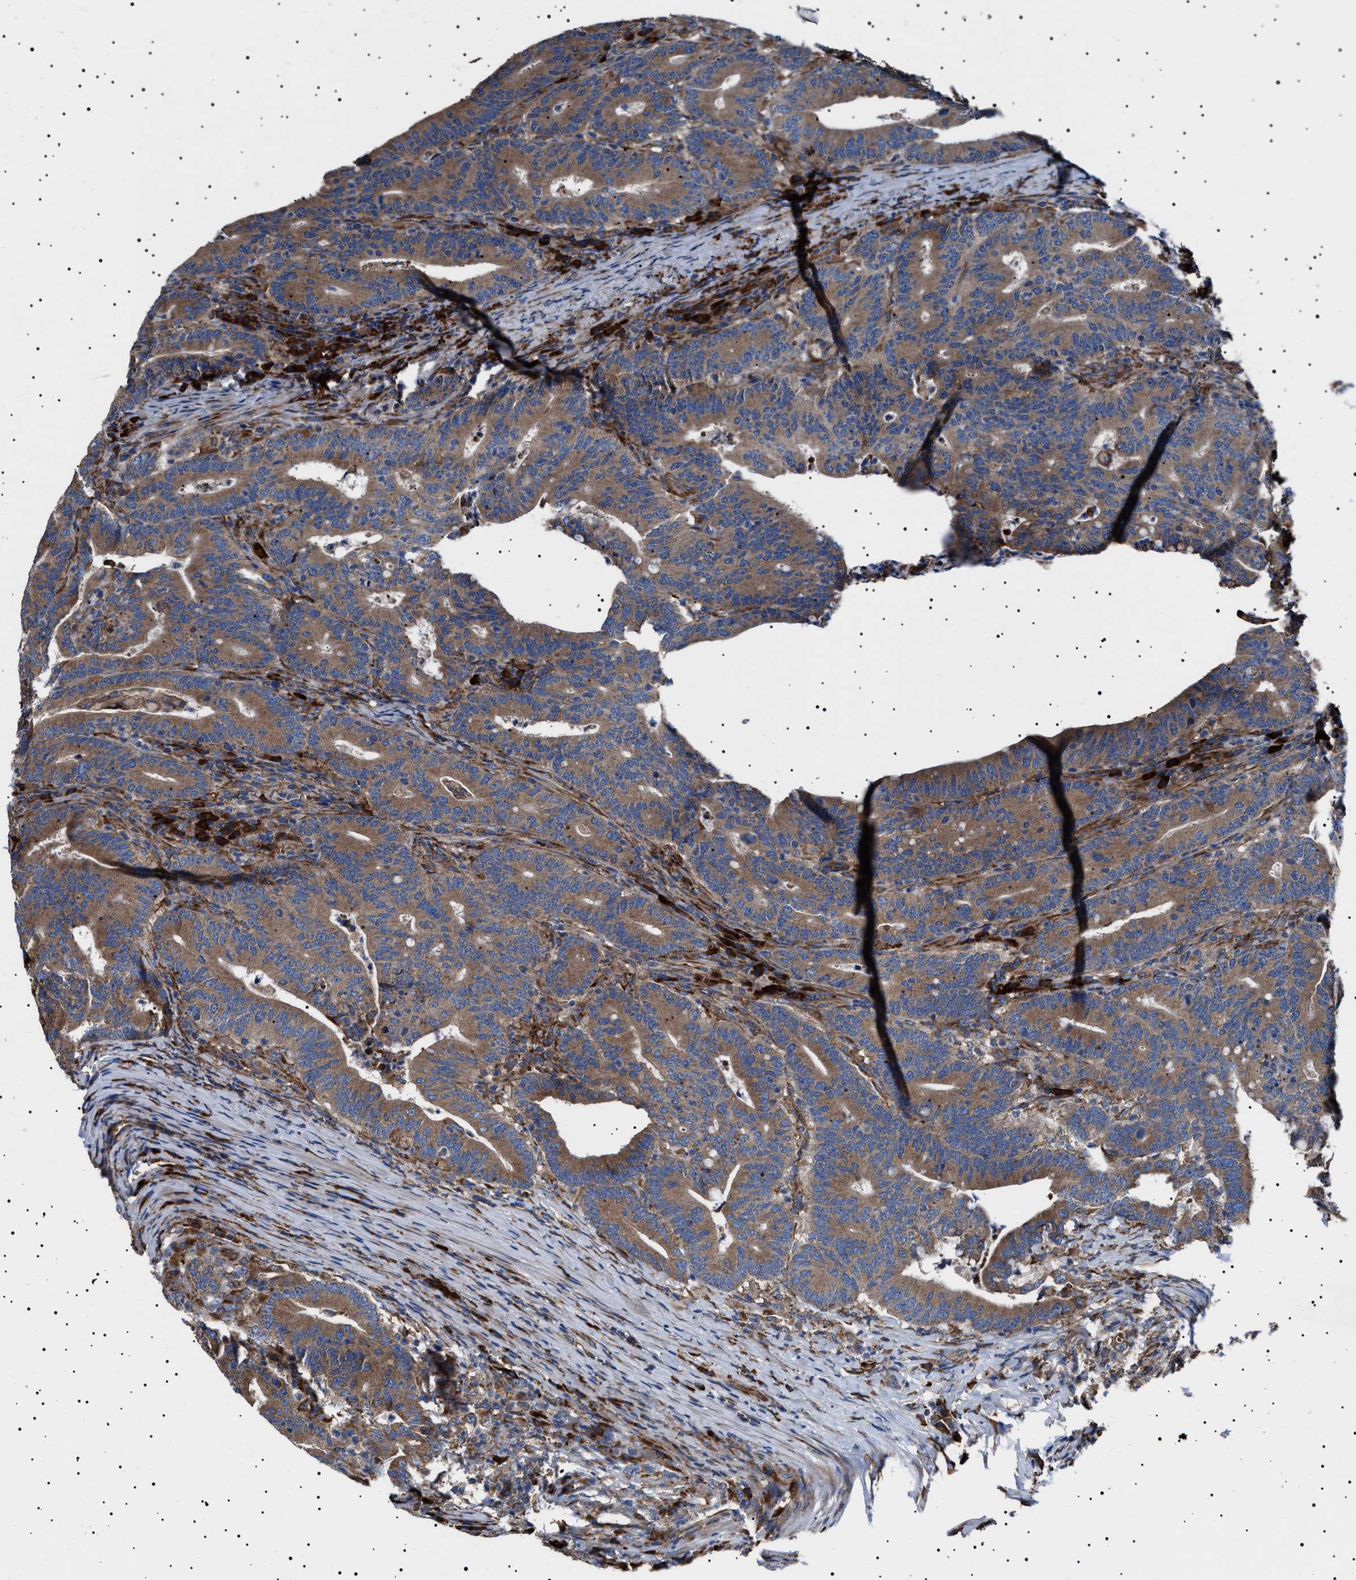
{"staining": {"intensity": "moderate", "quantity": ">75%", "location": "cytoplasmic/membranous"}, "tissue": "colorectal cancer", "cell_type": "Tumor cells", "image_type": "cancer", "snomed": [{"axis": "morphology", "description": "Adenocarcinoma, NOS"}, {"axis": "topography", "description": "Colon"}], "caption": "Colorectal cancer was stained to show a protein in brown. There is medium levels of moderate cytoplasmic/membranous positivity in about >75% of tumor cells. Using DAB (3,3'-diaminobenzidine) (brown) and hematoxylin (blue) stains, captured at high magnification using brightfield microscopy.", "gene": "TOP1MT", "patient": {"sex": "female", "age": 66}}